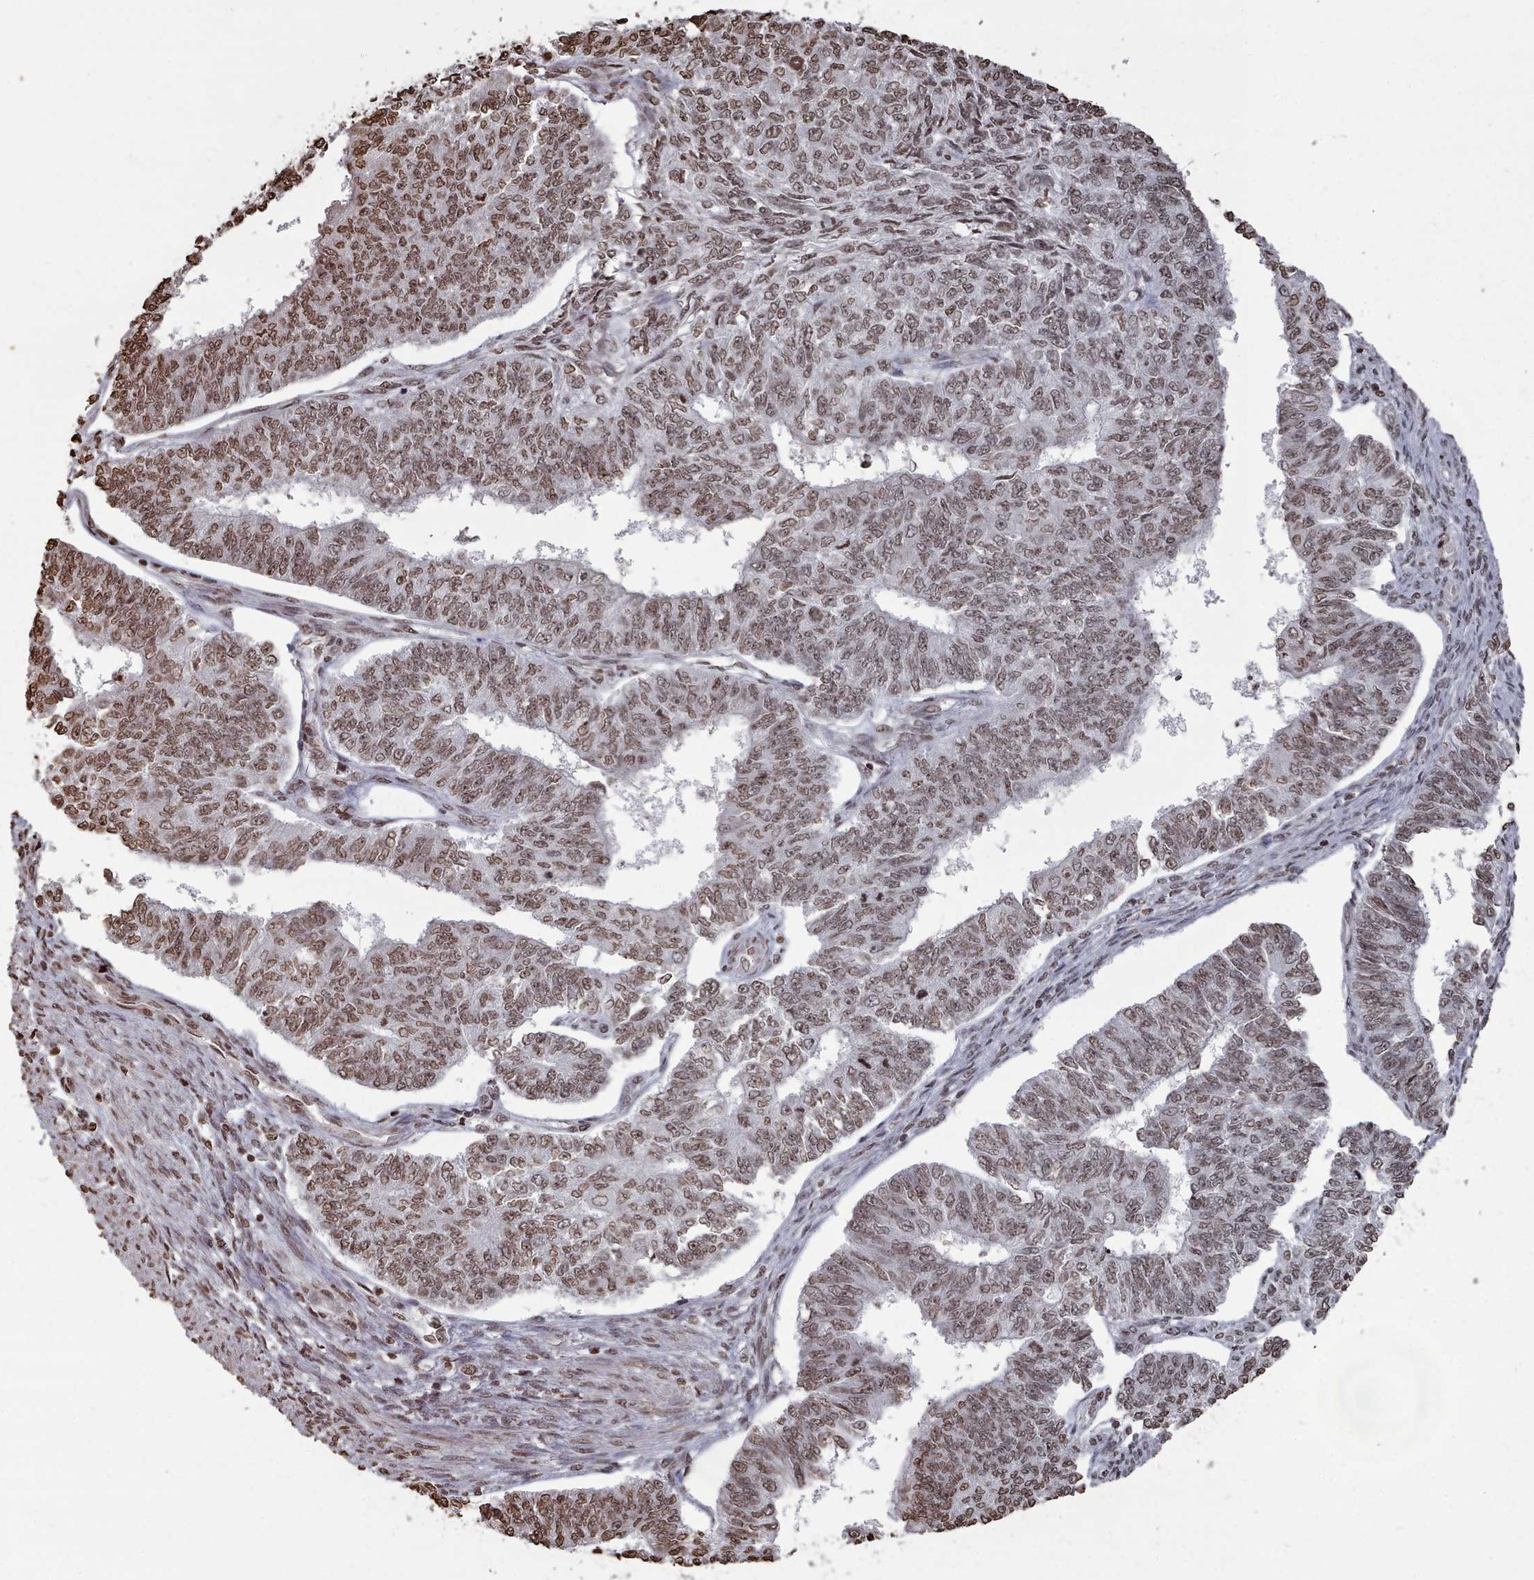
{"staining": {"intensity": "moderate", "quantity": ">75%", "location": "nuclear"}, "tissue": "endometrial cancer", "cell_type": "Tumor cells", "image_type": "cancer", "snomed": [{"axis": "morphology", "description": "Adenocarcinoma, NOS"}, {"axis": "topography", "description": "Endometrium"}], "caption": "Adenocarcinoma (endometrial) tissue reveals moderate nuclear staining in approximately >75% of tumor cells Using DAB (brown) and hematoxylin (blue) stains, captured at high magnification using brightfield microscopy.", "gene": "PLEKHG5", "patient": {"sex": "female", "age": 32}}